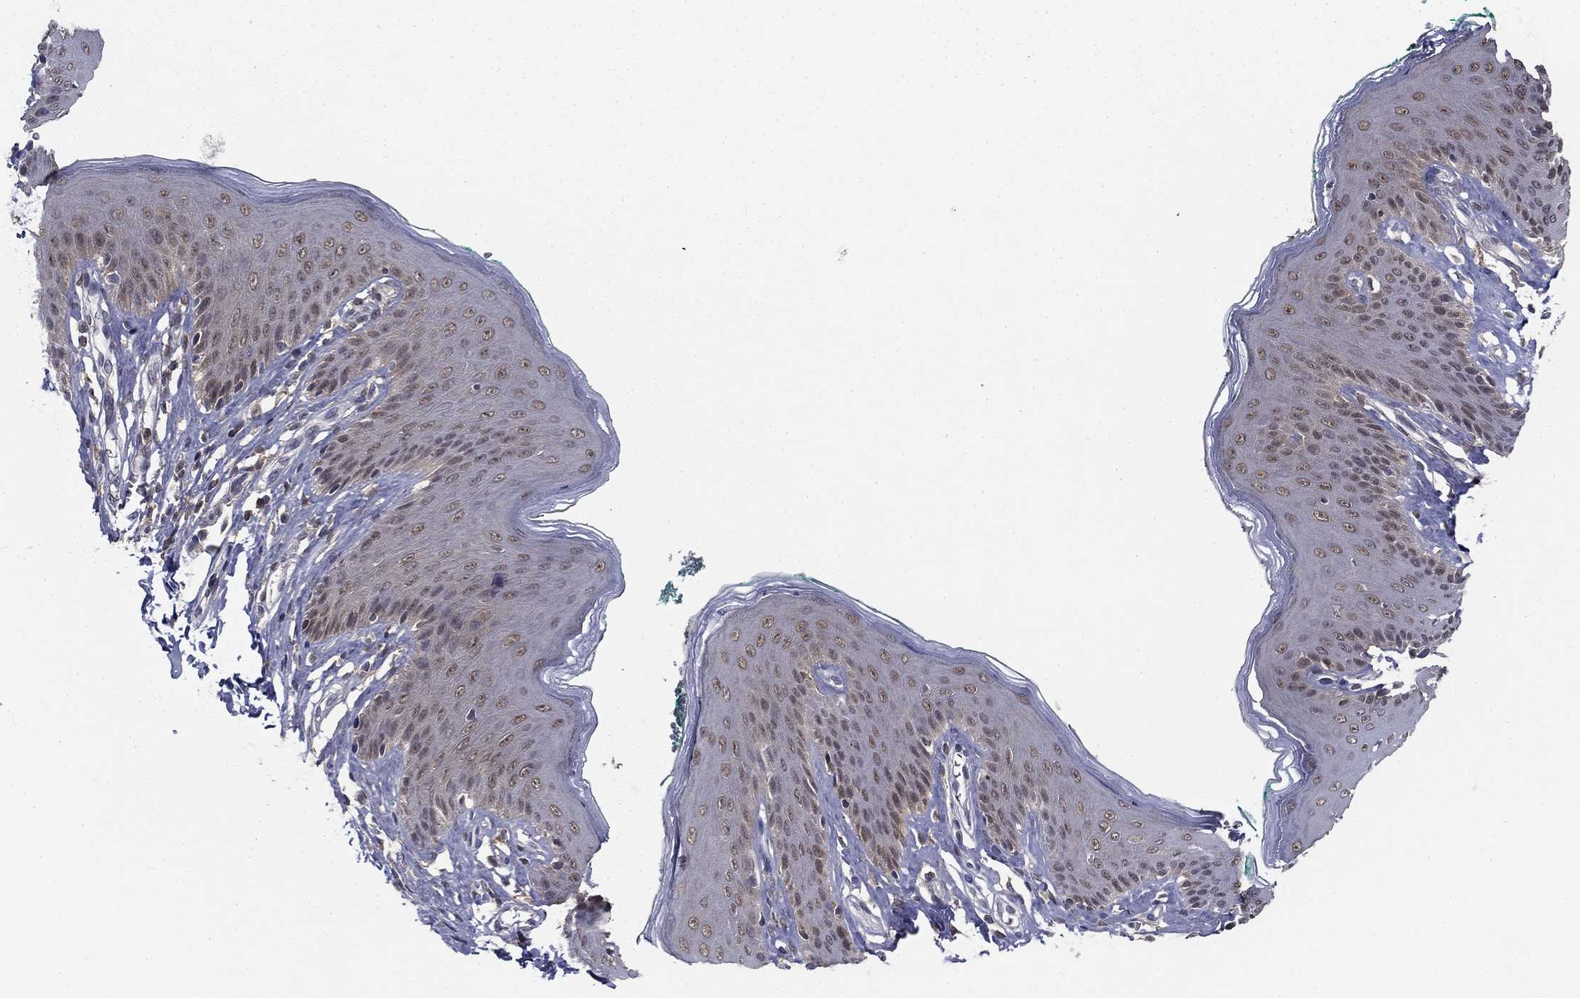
{"staining": {"intensity": "moderate", "quantity": "<25%", "location": "cytoplasmic/membranous,nuclear"}, "tissue": "skin", "cell_type": "Epidermal cells", "image_type": "normal", "snomed": [{"axis": "morphology", "description": "Normal tissue, NOS"}, {"axis": "topography", "description": "Vulva"}], "caption": "DAB (3,3'-diaminobenzidine) immunohistochemical staining of unremarkable human skin exhibits moderate cytoplasmic/membranous,nuclear protein expression in about <25% of epidermal cells. The staining was performed using DAB (3,3'-diaminobenzidine), with brown indicating positive protein expression. Nuclei are stained blue with hematoxylin.", "gene": "NIT2", "patient": {"sex": "female", "age": 66}}